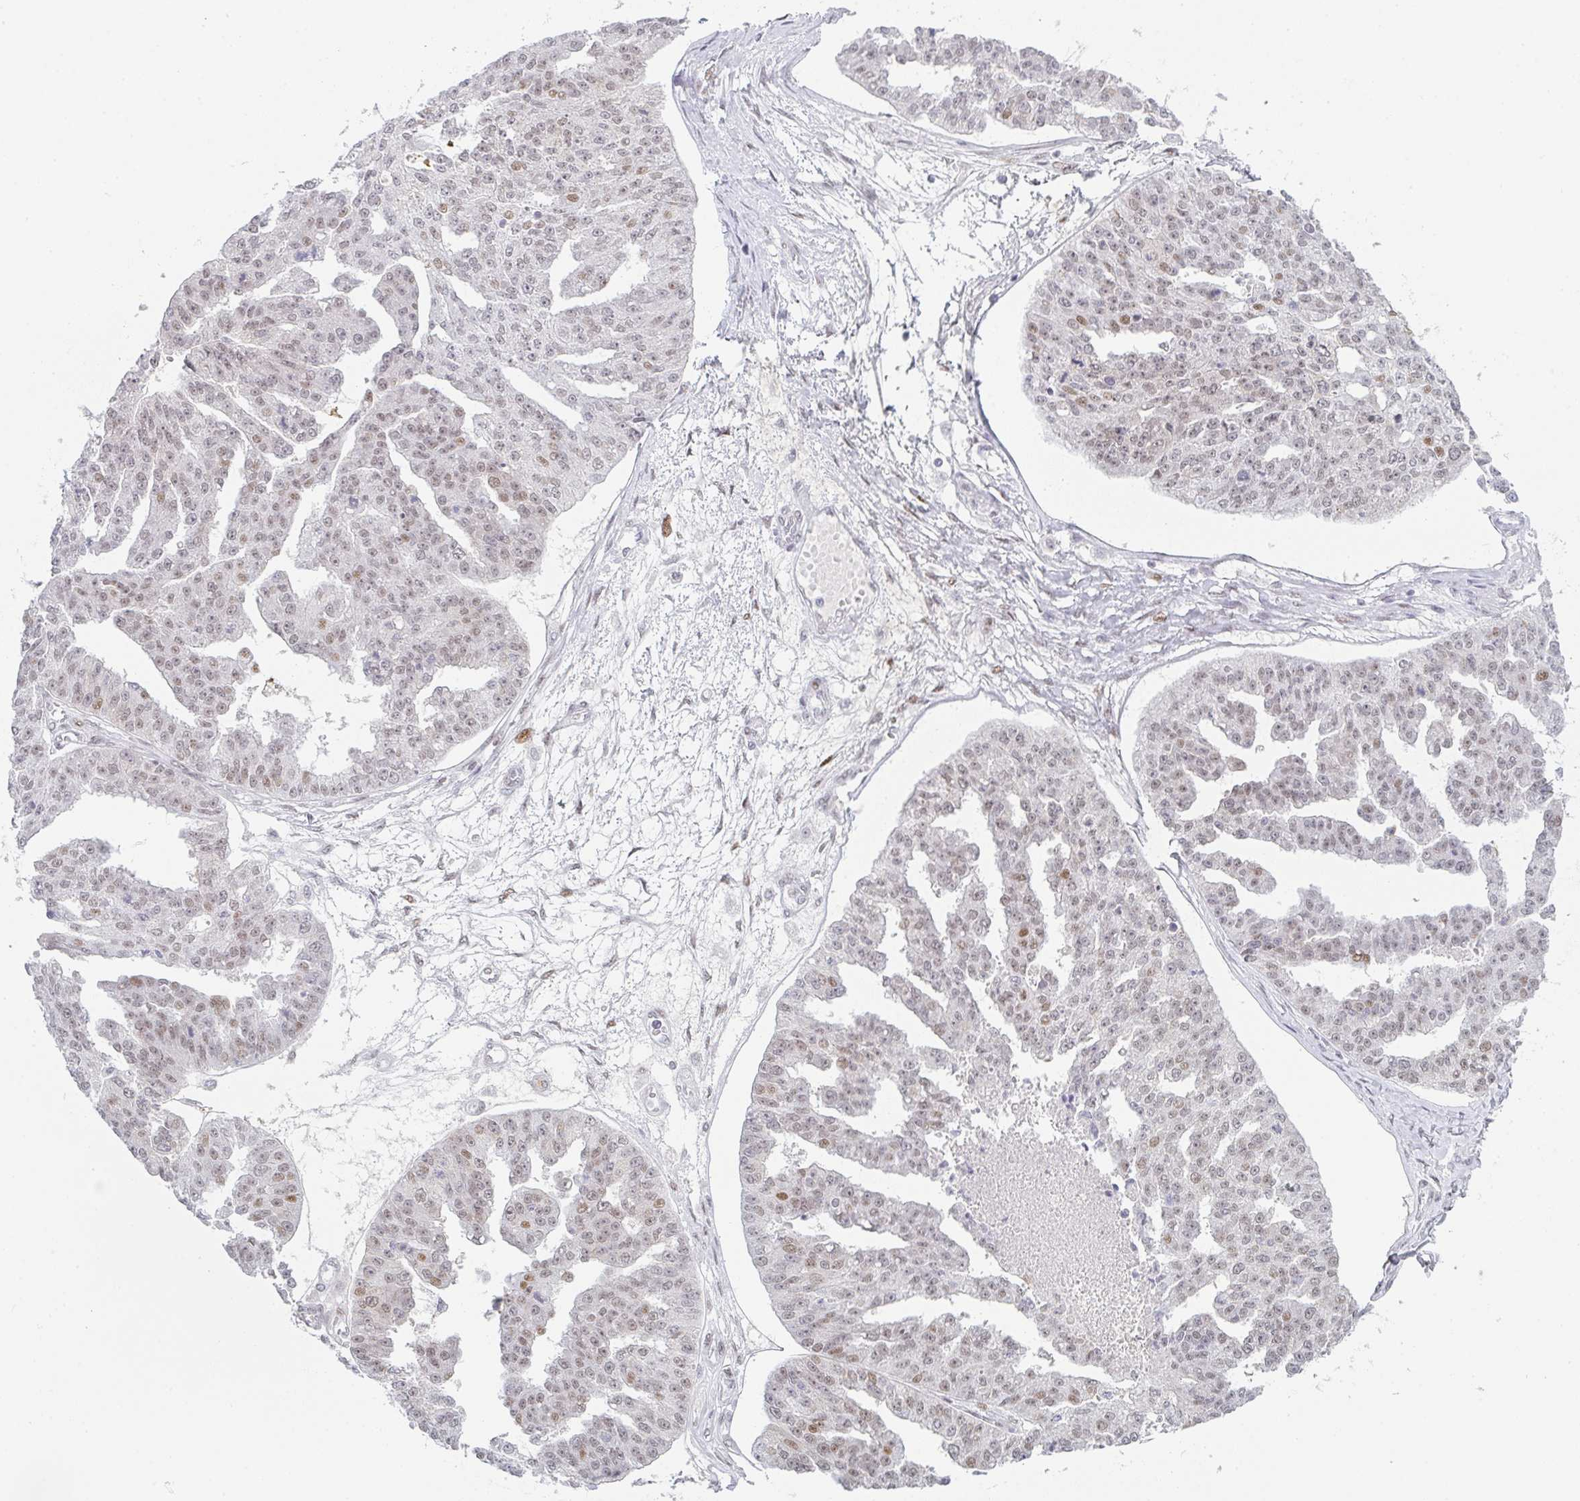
{"staining": {"intensity": "weak", "quantity": "25%-75%", "location": "nuclear"}, "tissue": "ovarian cancer", "cell_type": "Tumor cells", "image_type": "cancer", "snomed": [{"axis": "morphology", "description": "Cystadenocarcinoma, serous, NOS"}, {"axis": "topography", "description": "Ovary"}], "caption": "High-power microscopy captured an IHC histopathology image of ovarian serous cystadenocarcinoma, revealing weak nuclear staining in about 25%-75% of tumor cells.", "gene": "LIN54", "patient": {"sex": "female", "age": 58}}